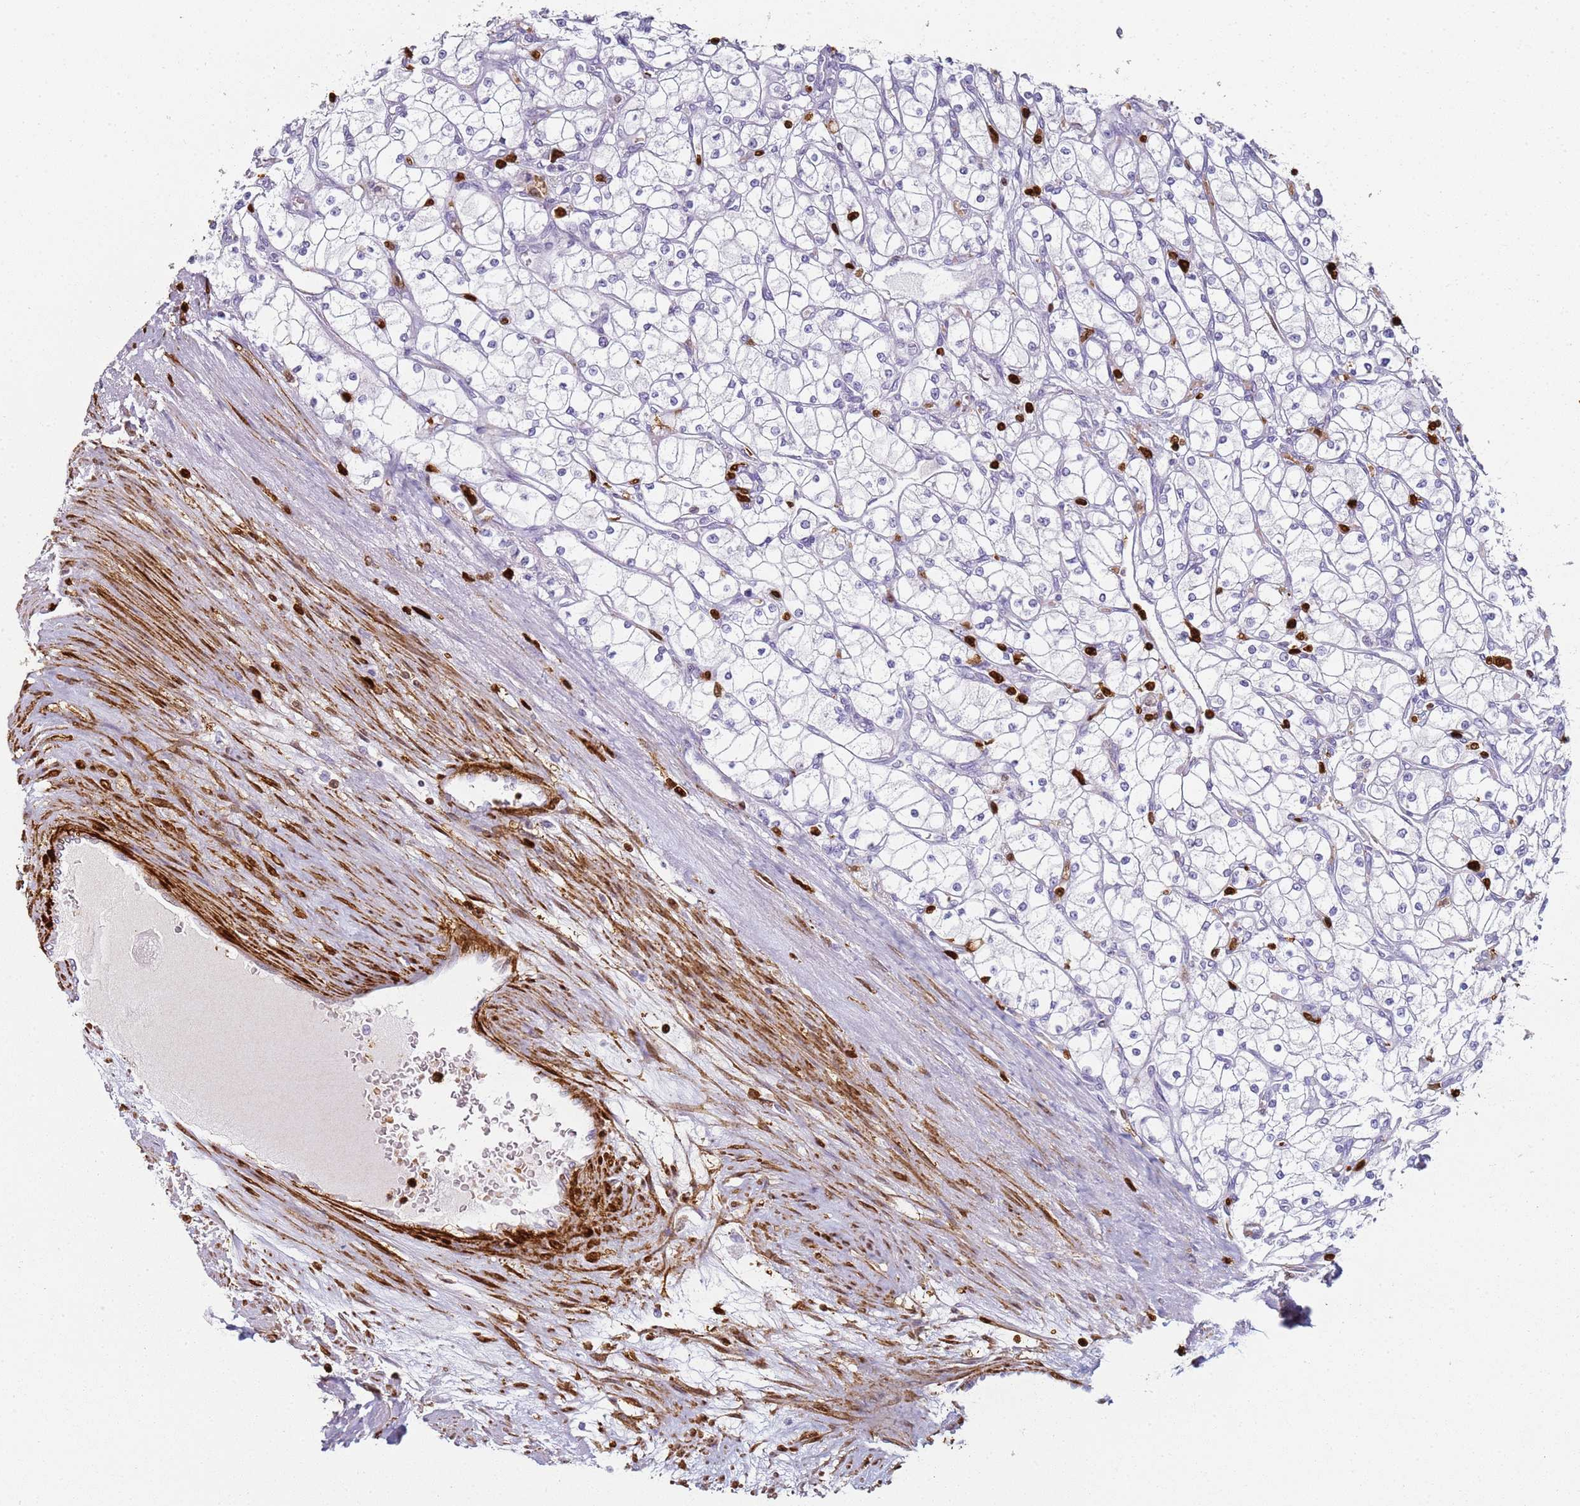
{"staining": {"intensity": "negative", "quantity": "none", "location": "none"}, "tissue": "renal cancer", "cell_type": "Tumor cells", "image_type": "cancer", "snomed": [{"axis": "morphology", "description": "Adenocarcinoma, NOS"}, {"axis": "topography", "description": "Kidney"}], "caption": "DAB immunohistochemical staining of adenocarcinoma (renal) shows no significant expression in tumor cells.", "gene": "S100A4", "patient": {"sex": "male", "age": 80}}